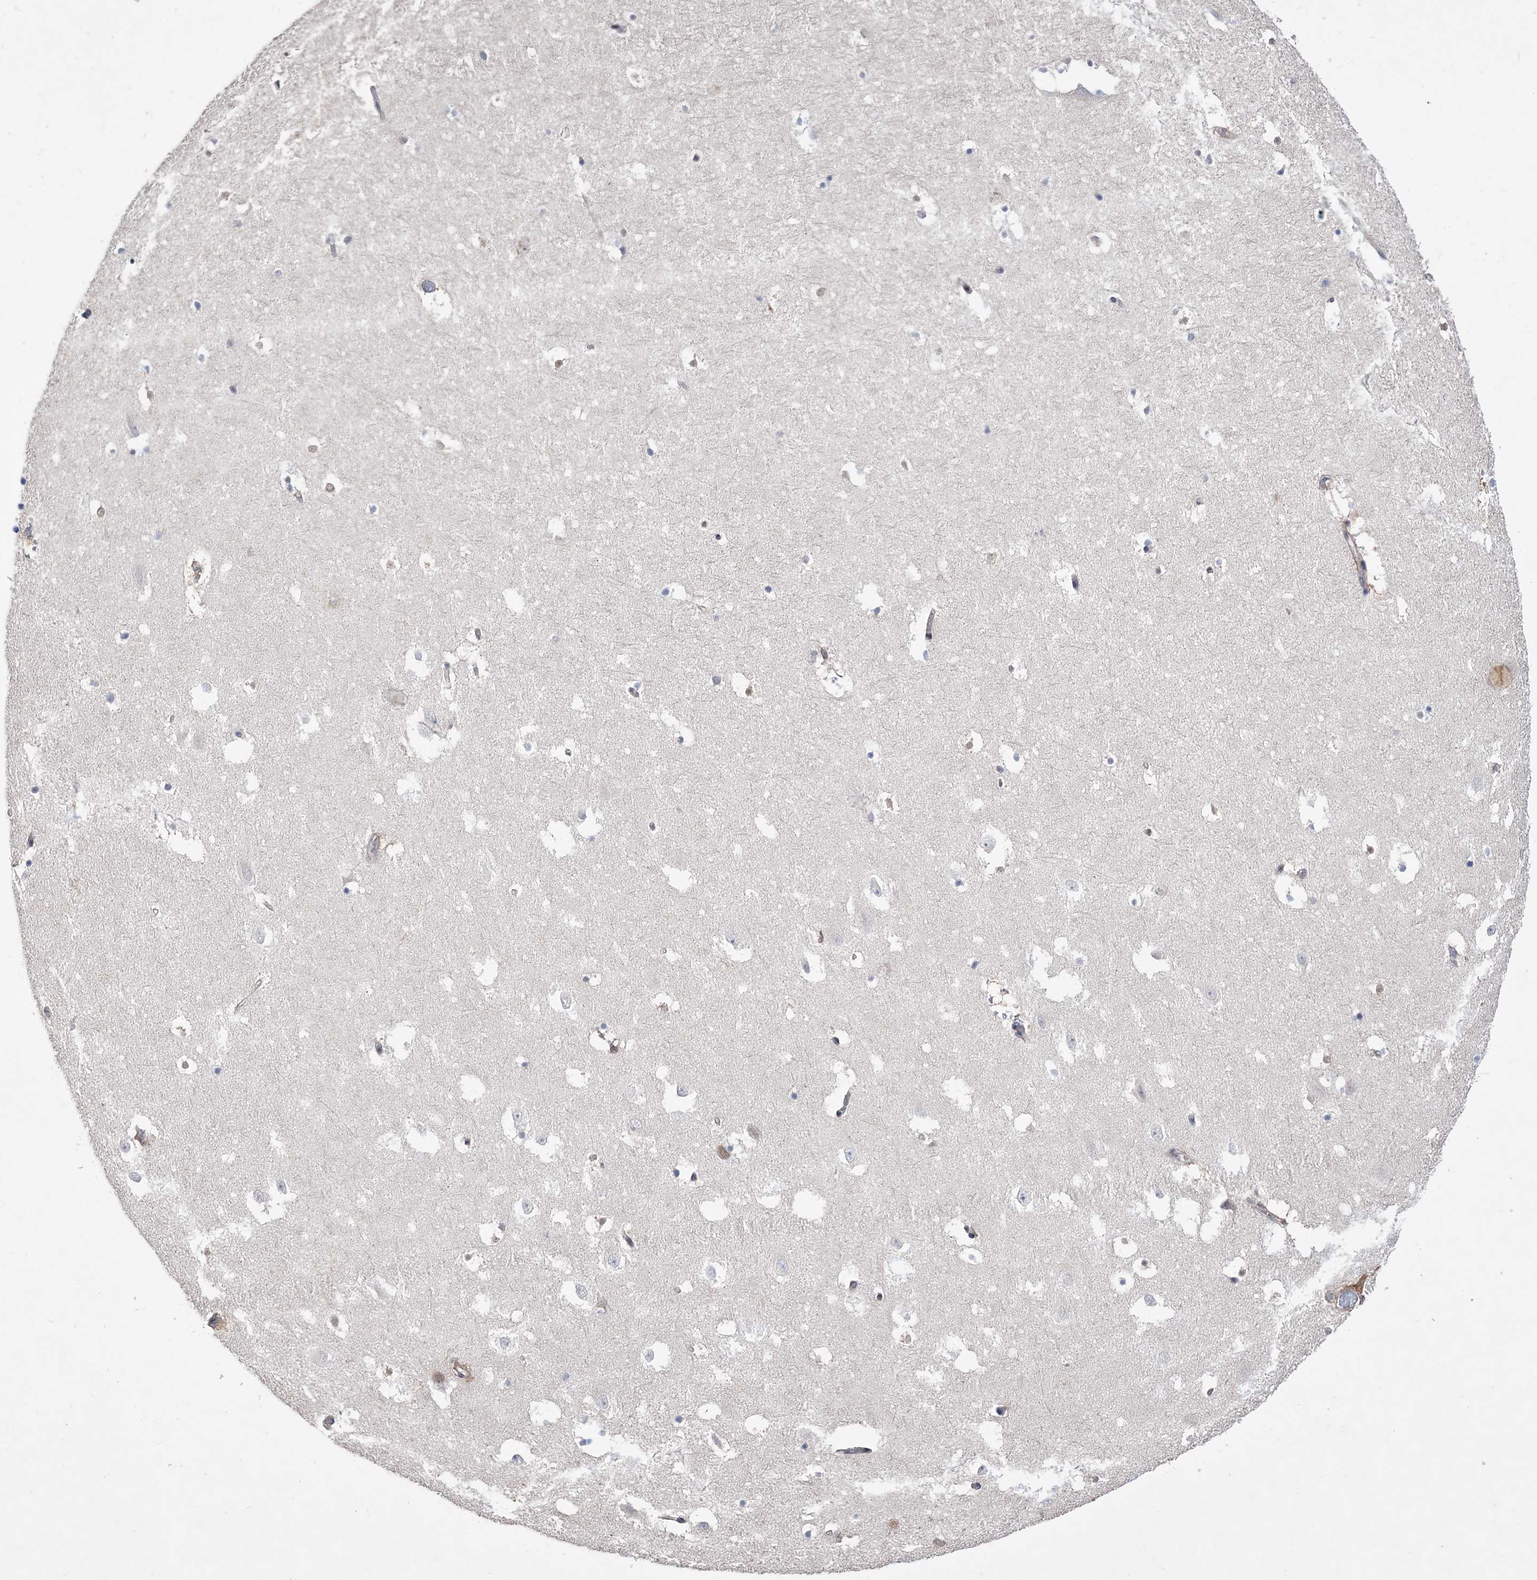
{"staining": {"intensity": "negative", "quantity": "none", "location": "none"}, "tissue": "hippocampus", "cell_type": "Glial cells", "image_type": "normal", "snomed": [{"axis": "morphology", "description": "Normal tissue, NOS"}, {"axis": "topography", "description": "Hippocampus"}], "caption": "IHC of benign human hippocampus displays no expression in glial cells.", "gene": "BOD1L1", "patient": {"sex": "female", "age": 52}}